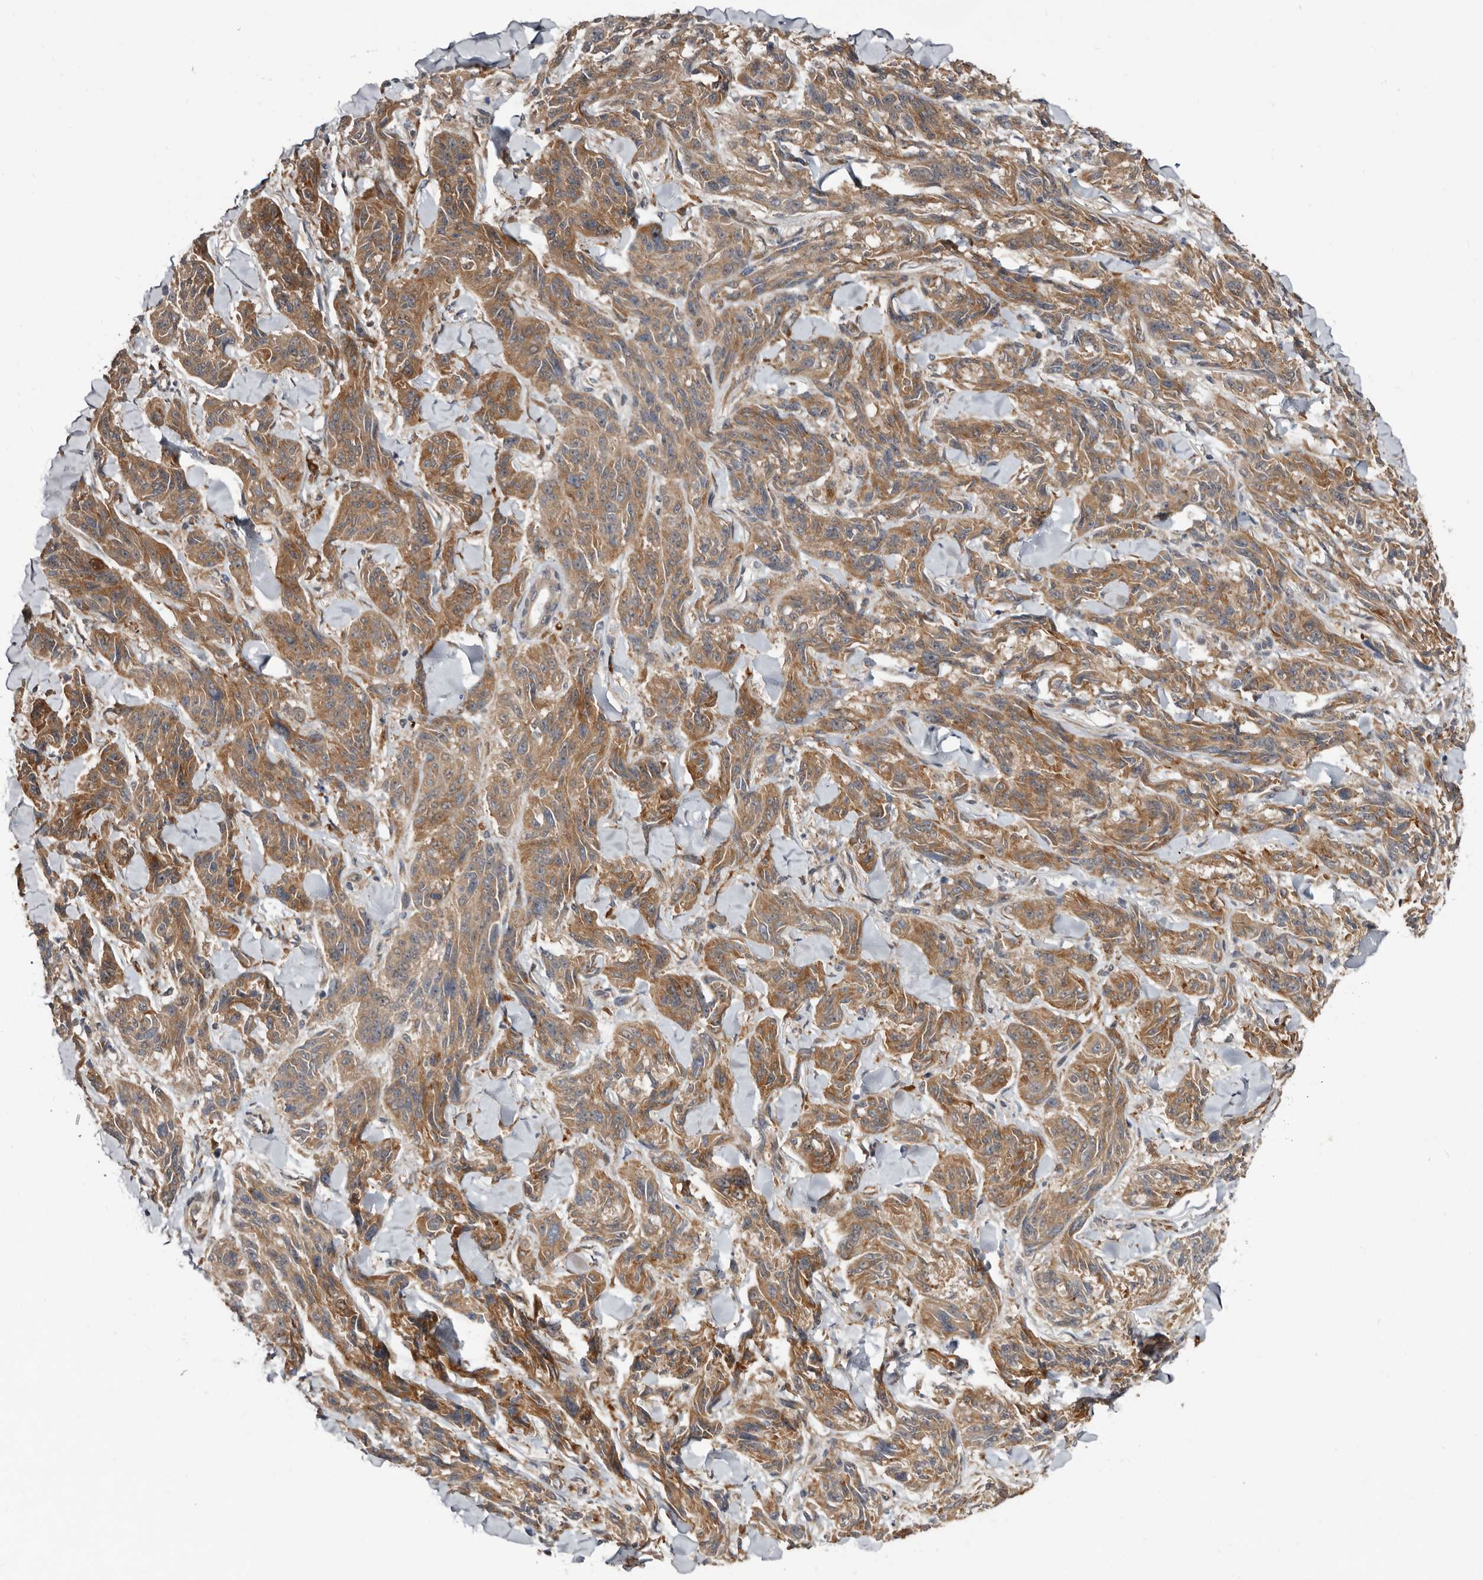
{"staining": {"intensity": "moderate", "quantity": ">75%", "location": "cytoplasmic/membranous"}, "tissue": "melanoma", "cell_type": "Tumor cells", "image_type": "cancer", "snomed": [{"axis": "morphology", "description": "Malignant melanoma, NOS"}, {"axis": "topography", "description": "Skin"}], "caption": "Protein expression analysis of melanoma reveals moderate cytoplasmic/membranous positivity in about >75% of tumor cells. The staining was performed using DAB to visualize the protein expression in brown, while the nuclei were stained in blue with hematoxylin (Magnification: 20x).", "gene": "SBDS", "patient": {"sex": "male", "age": 53}}